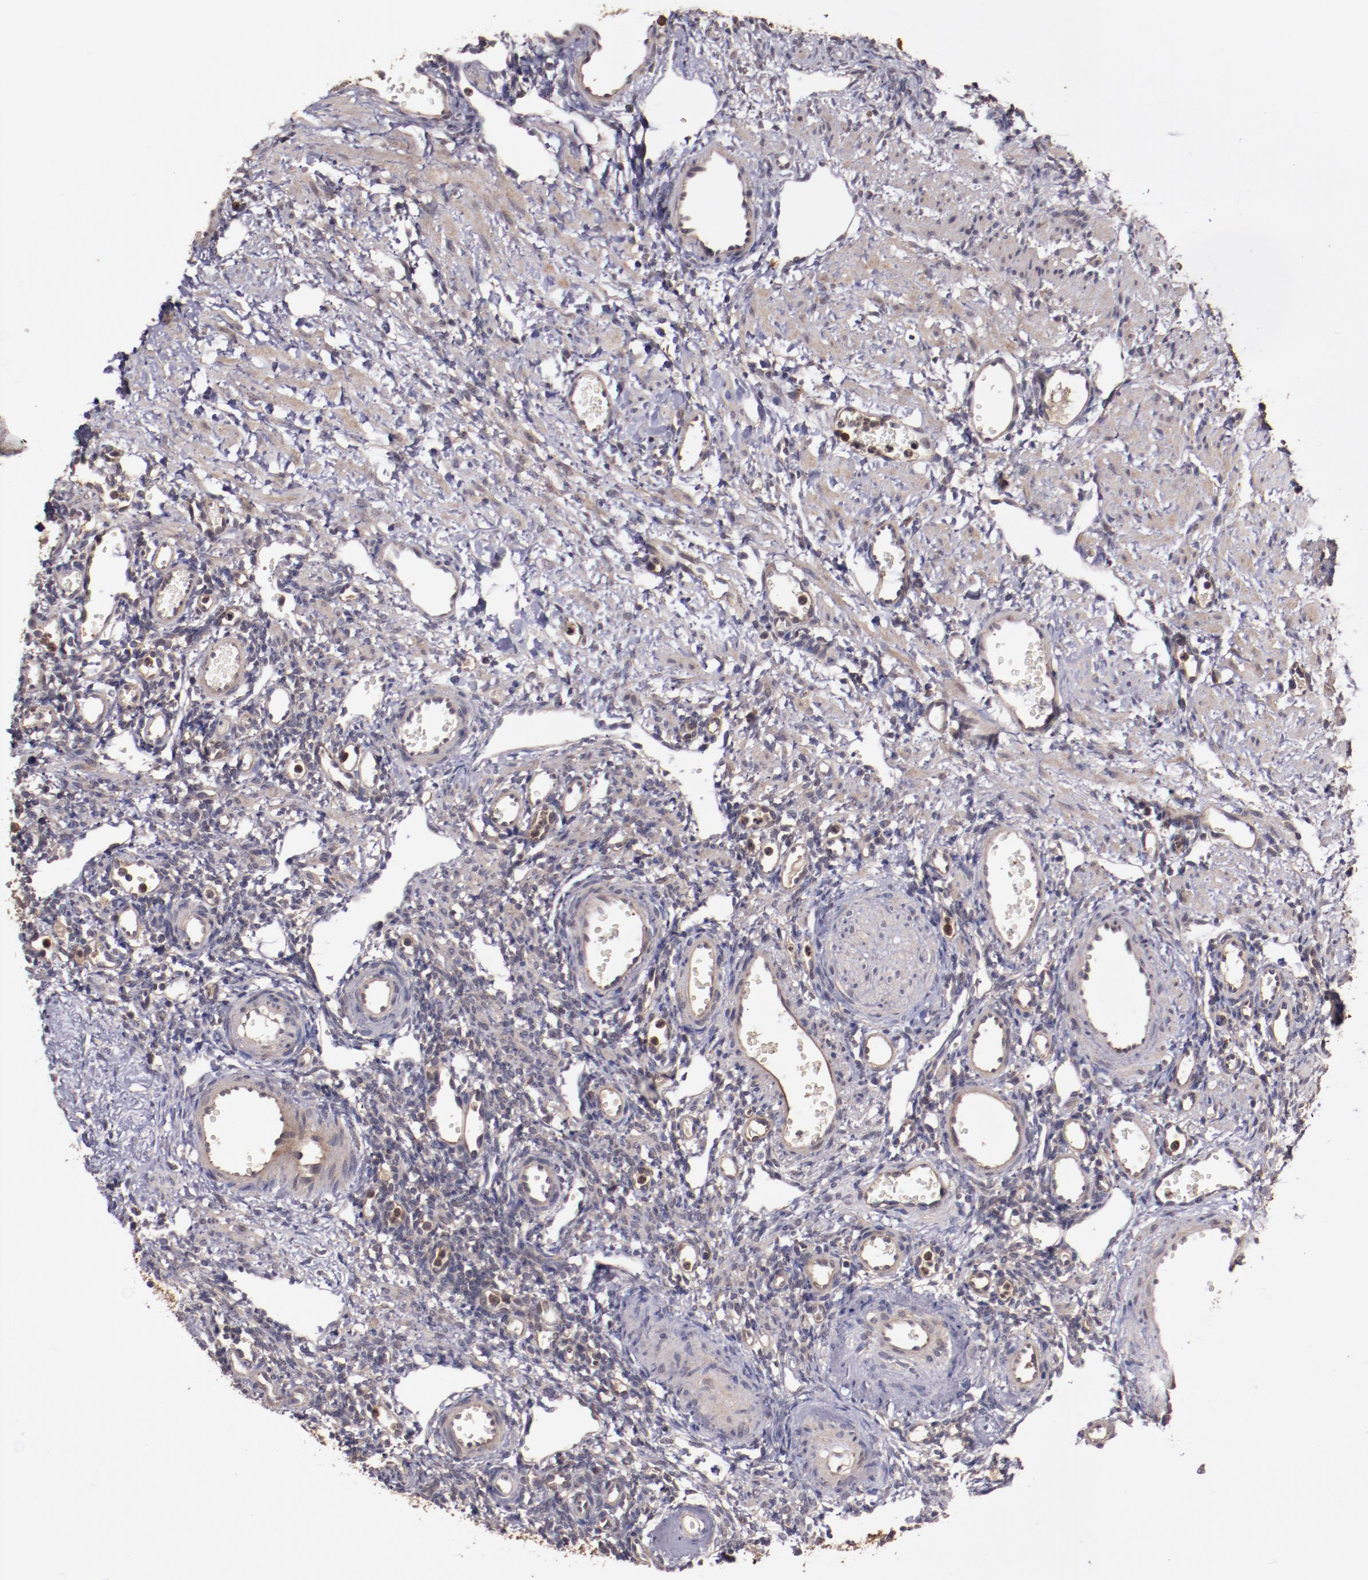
{"staining": {"intensity": "weak", "quantity": ">75%", "location": "cytoplasmic/membranous"}, "tissue": "ovary", "cell_type": "Ovarian stroma cells", "image_type": "normal", "snomed": [{"axis": "morphology", "description": "Normal tissue, NOS"}, {"axis": "topography", "description": "Ovary"}], "caption": "The micrograph reveals immunohistochemical staining of normal ovary. There is weak cytoplasmic/membranous staining is seen in approximately >75% of ovarian stroma cells.", "gene": "FTSJ1", "patient": {"sex": "female", "age": 33}}